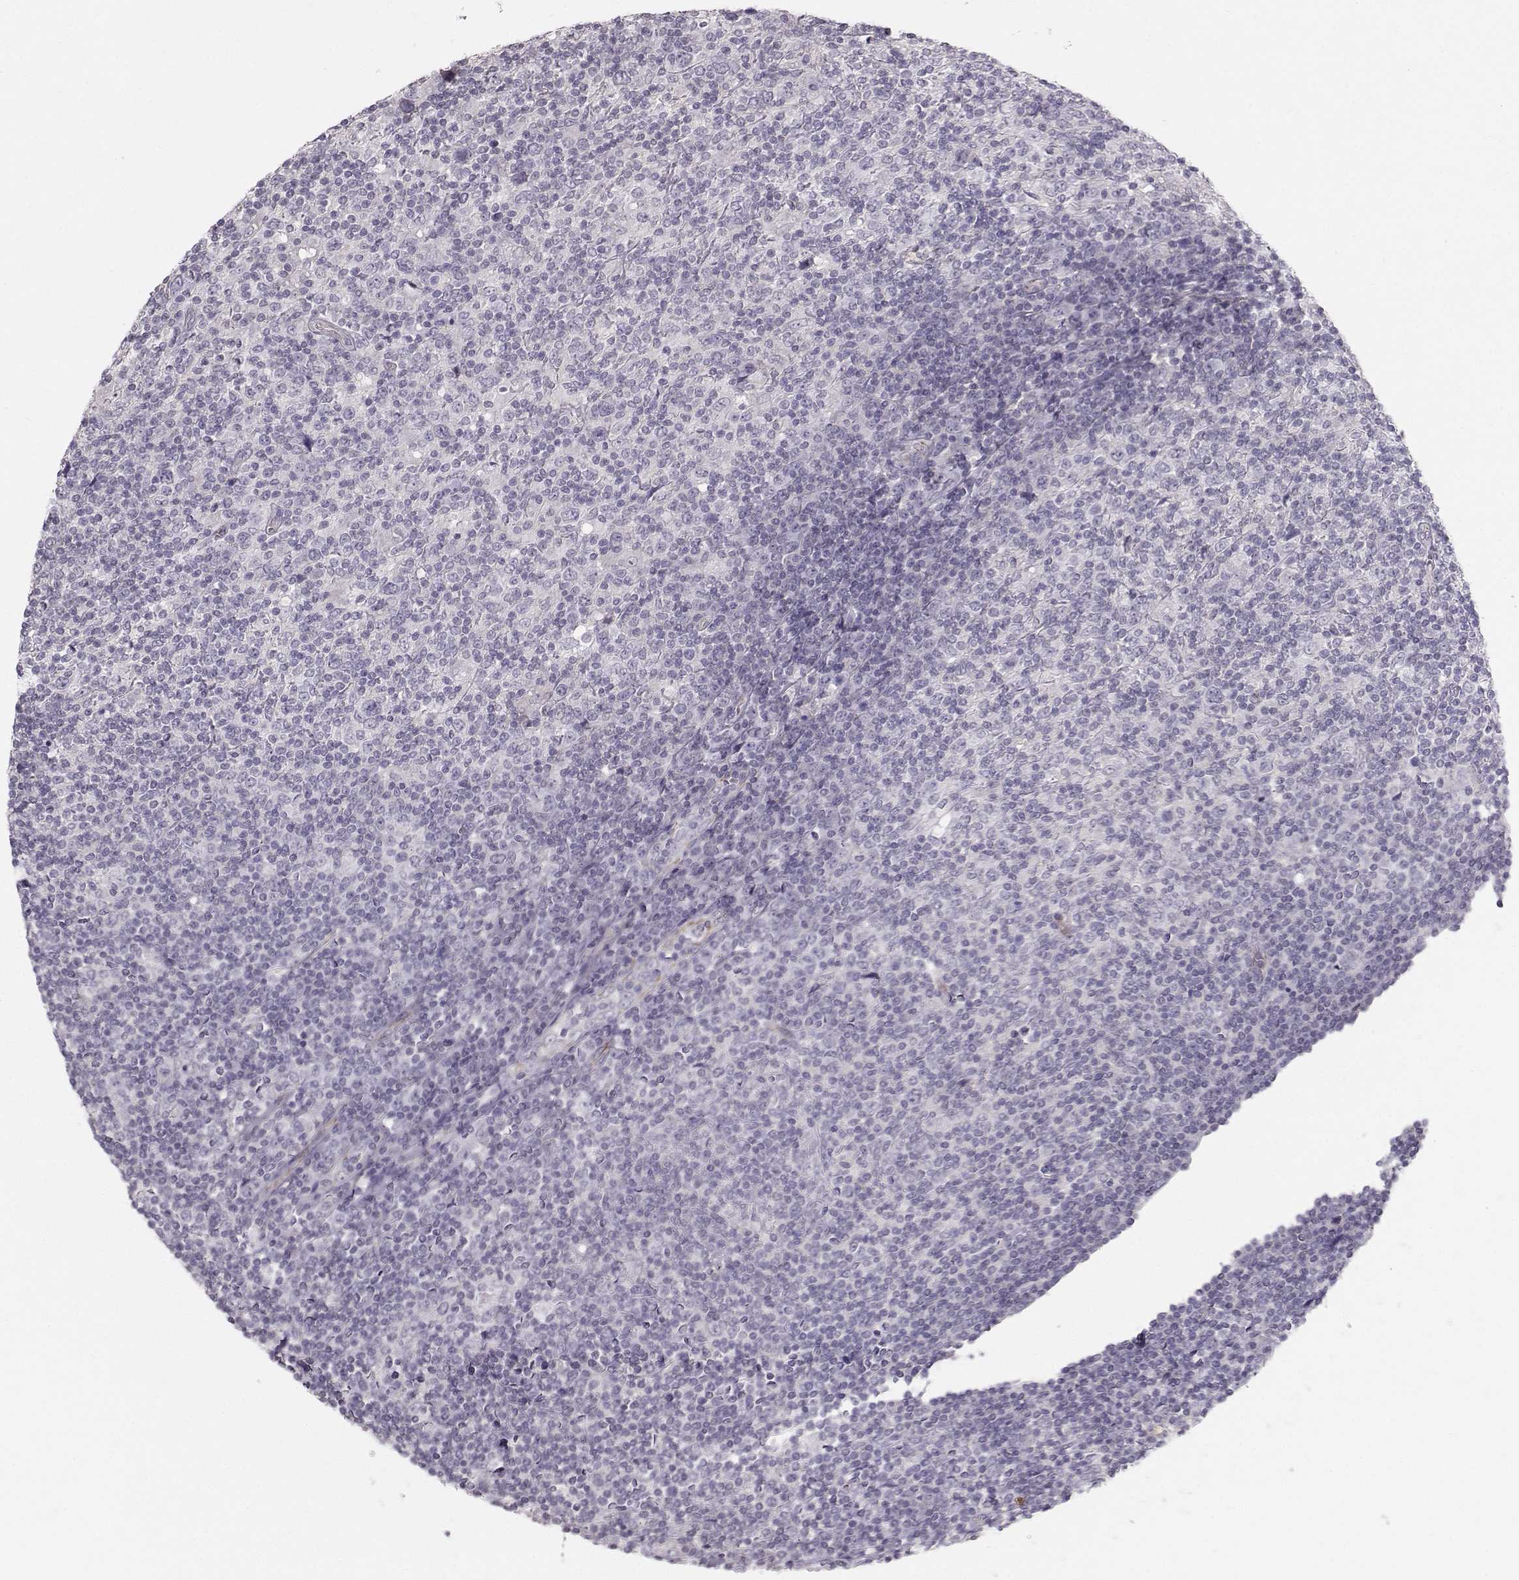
{"staining": {"intensity": "negative", "quantity": "none", "location": "none"}, "tissue": "lymphoma", "cell_type": "Tumor cells", "image_type": "cancer", "snomed": [{"axis": "morphology", "description": "Hodgkin's disease, NOS"}, {"axis": "topography", "description": "Lymph node"}], "caption": "Immunohistochemical staining of lymphoma reveals no significant staining in tumor cells.", "gene": "MAST1", "patient": {"sex": "male", "age": 40}}